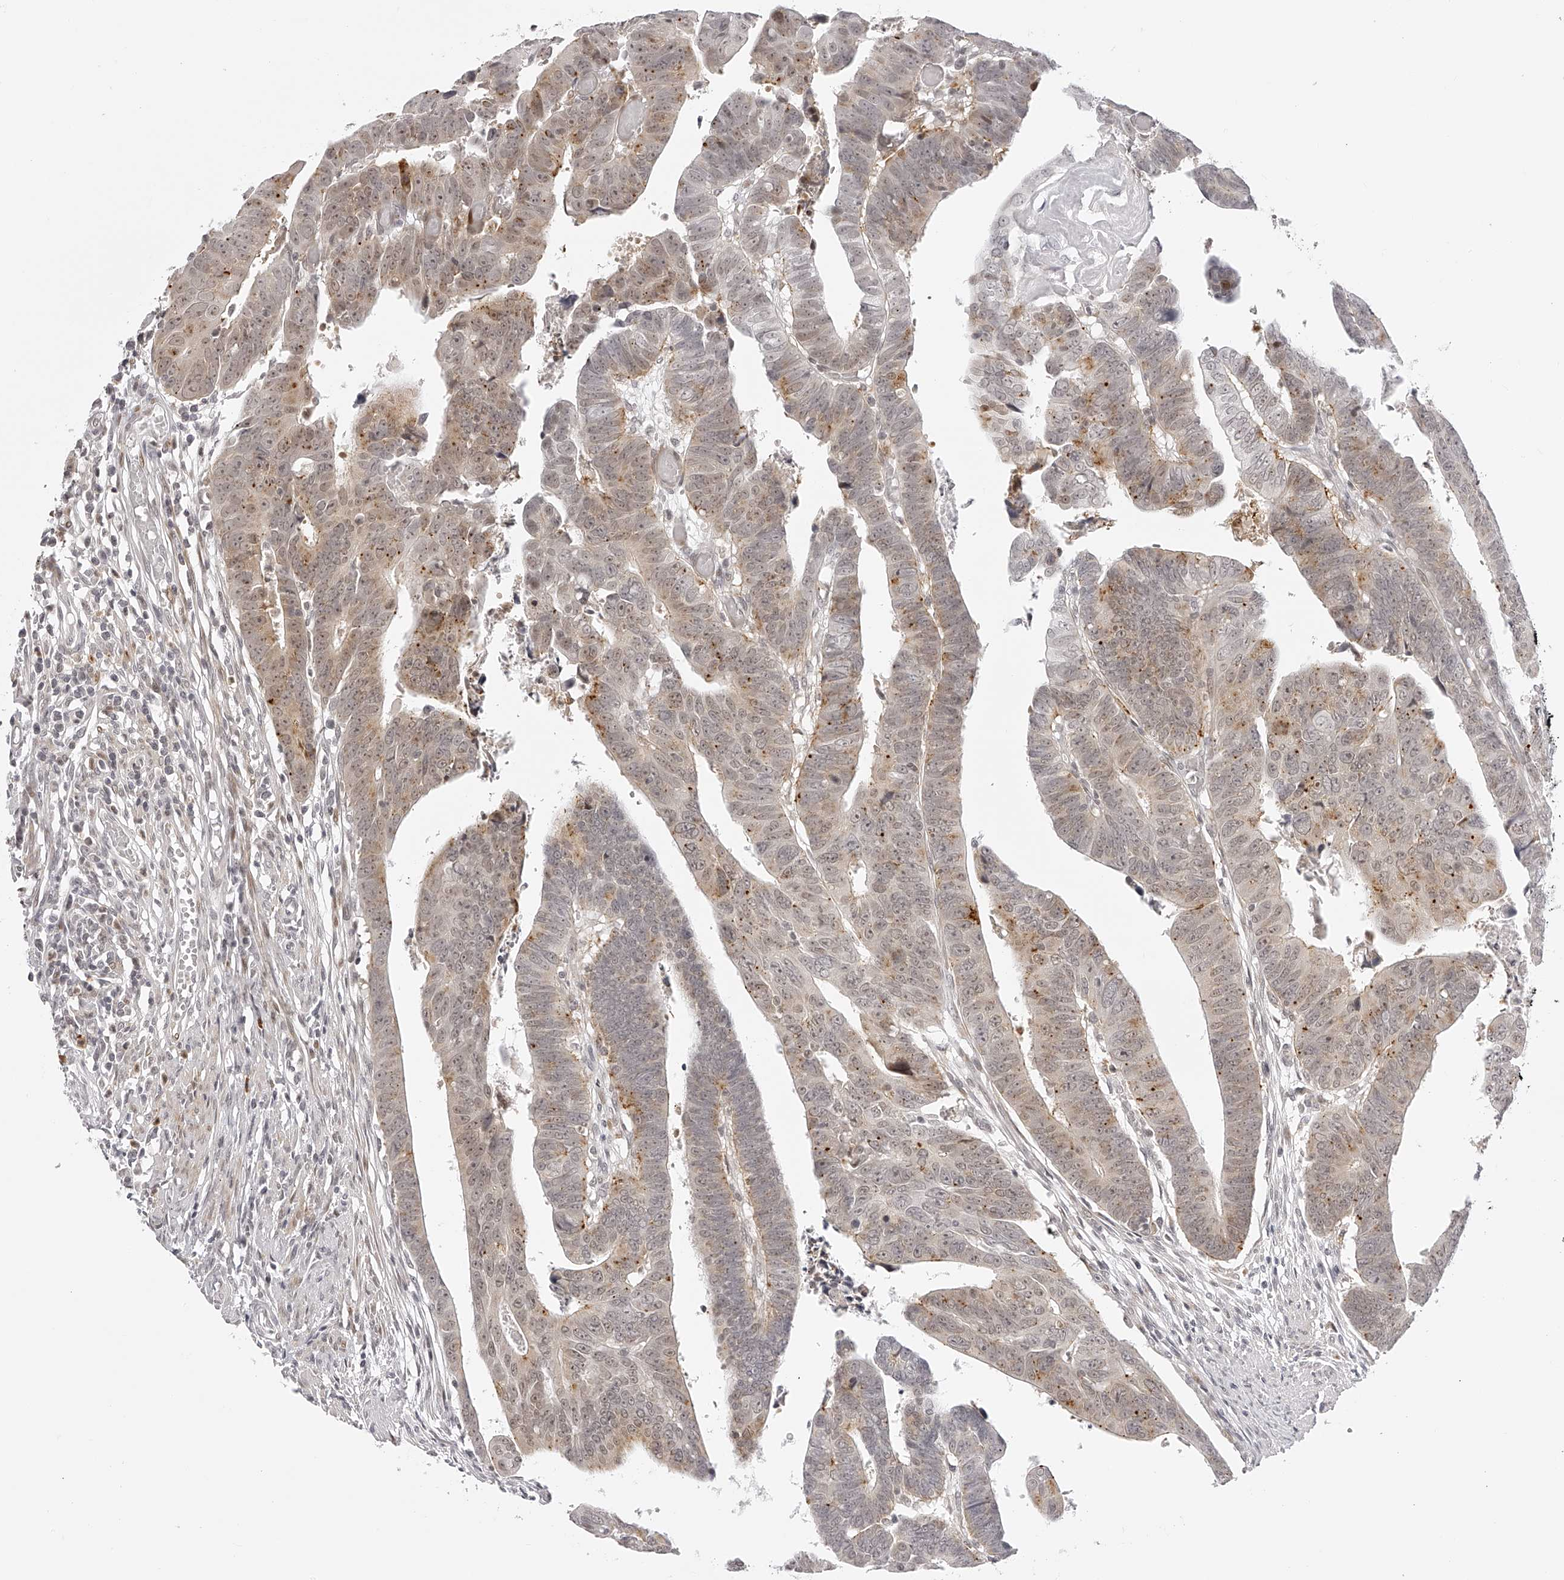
{"staining": {"intensity": "moderate", "quantity": "25%-75%", "location": "cytoplasmic/membranous,nuclear"}, "tissue": "colorectal cancer", "cell_type": "Tumor cells", "image_type": "cancer", "snomed": [{"axis": "morphology", "description": "Adenocarcinoma, NOS"}, {"axis": "topography", "description": "Rectum"}], "caption": "Immunohistochemistry photomicrograph of adenocarcinoma (colorectal) stained for a protein (brown), which exhibits medium levels of moderate cytoplasmic/membranous and nuclear staining in about 25%-75% of tumor cells.", "gene": "PLEKHG1", "patient": {"sex": "female", "age": 65}}